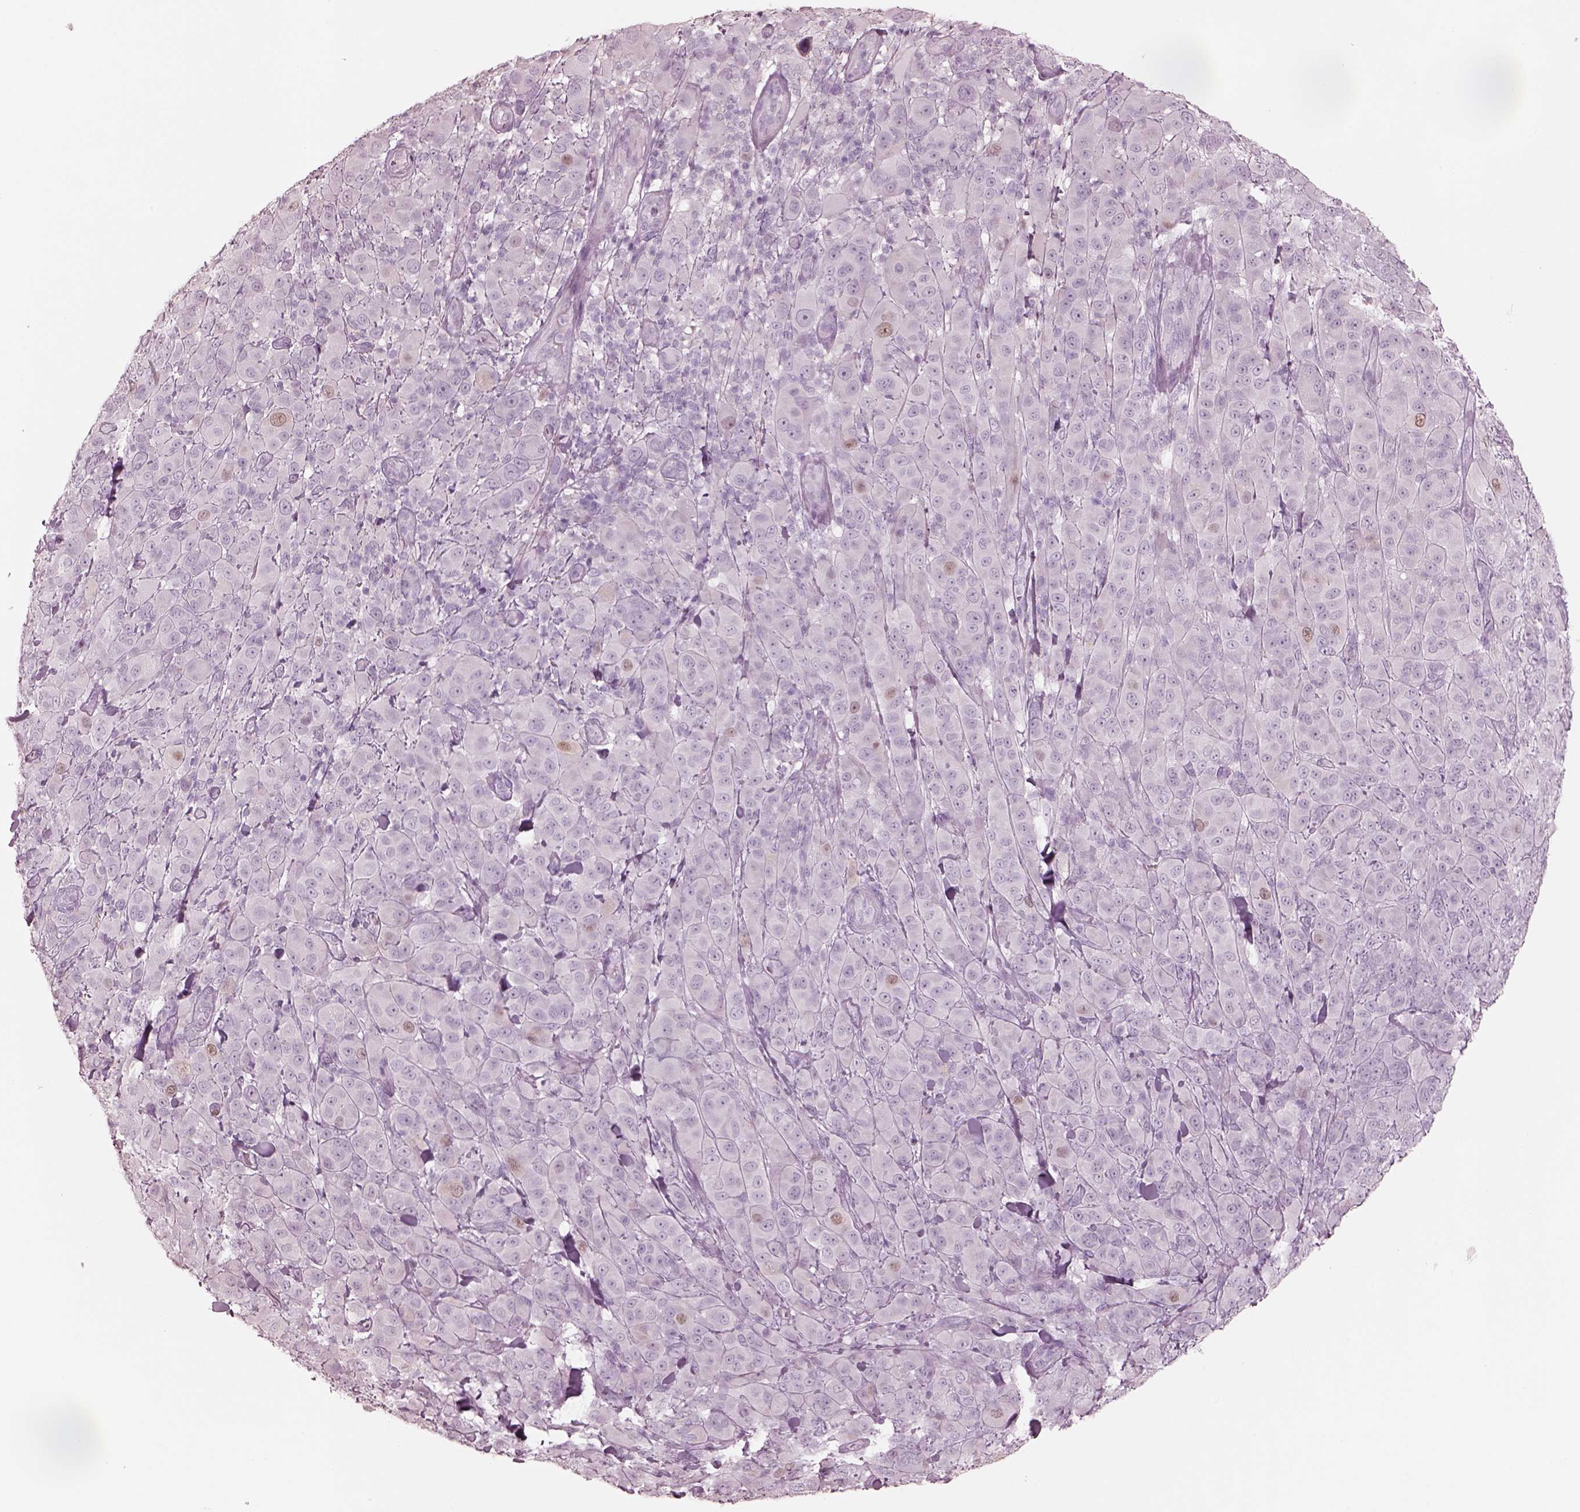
{"staining": {"intensity": "negative", "quantity": "none", "location": "none"}, "tissue": "melanoma", "cell_type": "Tumor cells", "image_type": "cancer", "snomed": [{"axis": "morphology", "description": "Malignant melanoma, NOS"}, {"axis": "topography", "description": "Skin"}], "caption": "Photomicrograph shows no protein staining in tumor cells of malignant melanoma tissue.", "gene": "KRTAP24-1", "patient": {"sex": "female", "age": 87}}